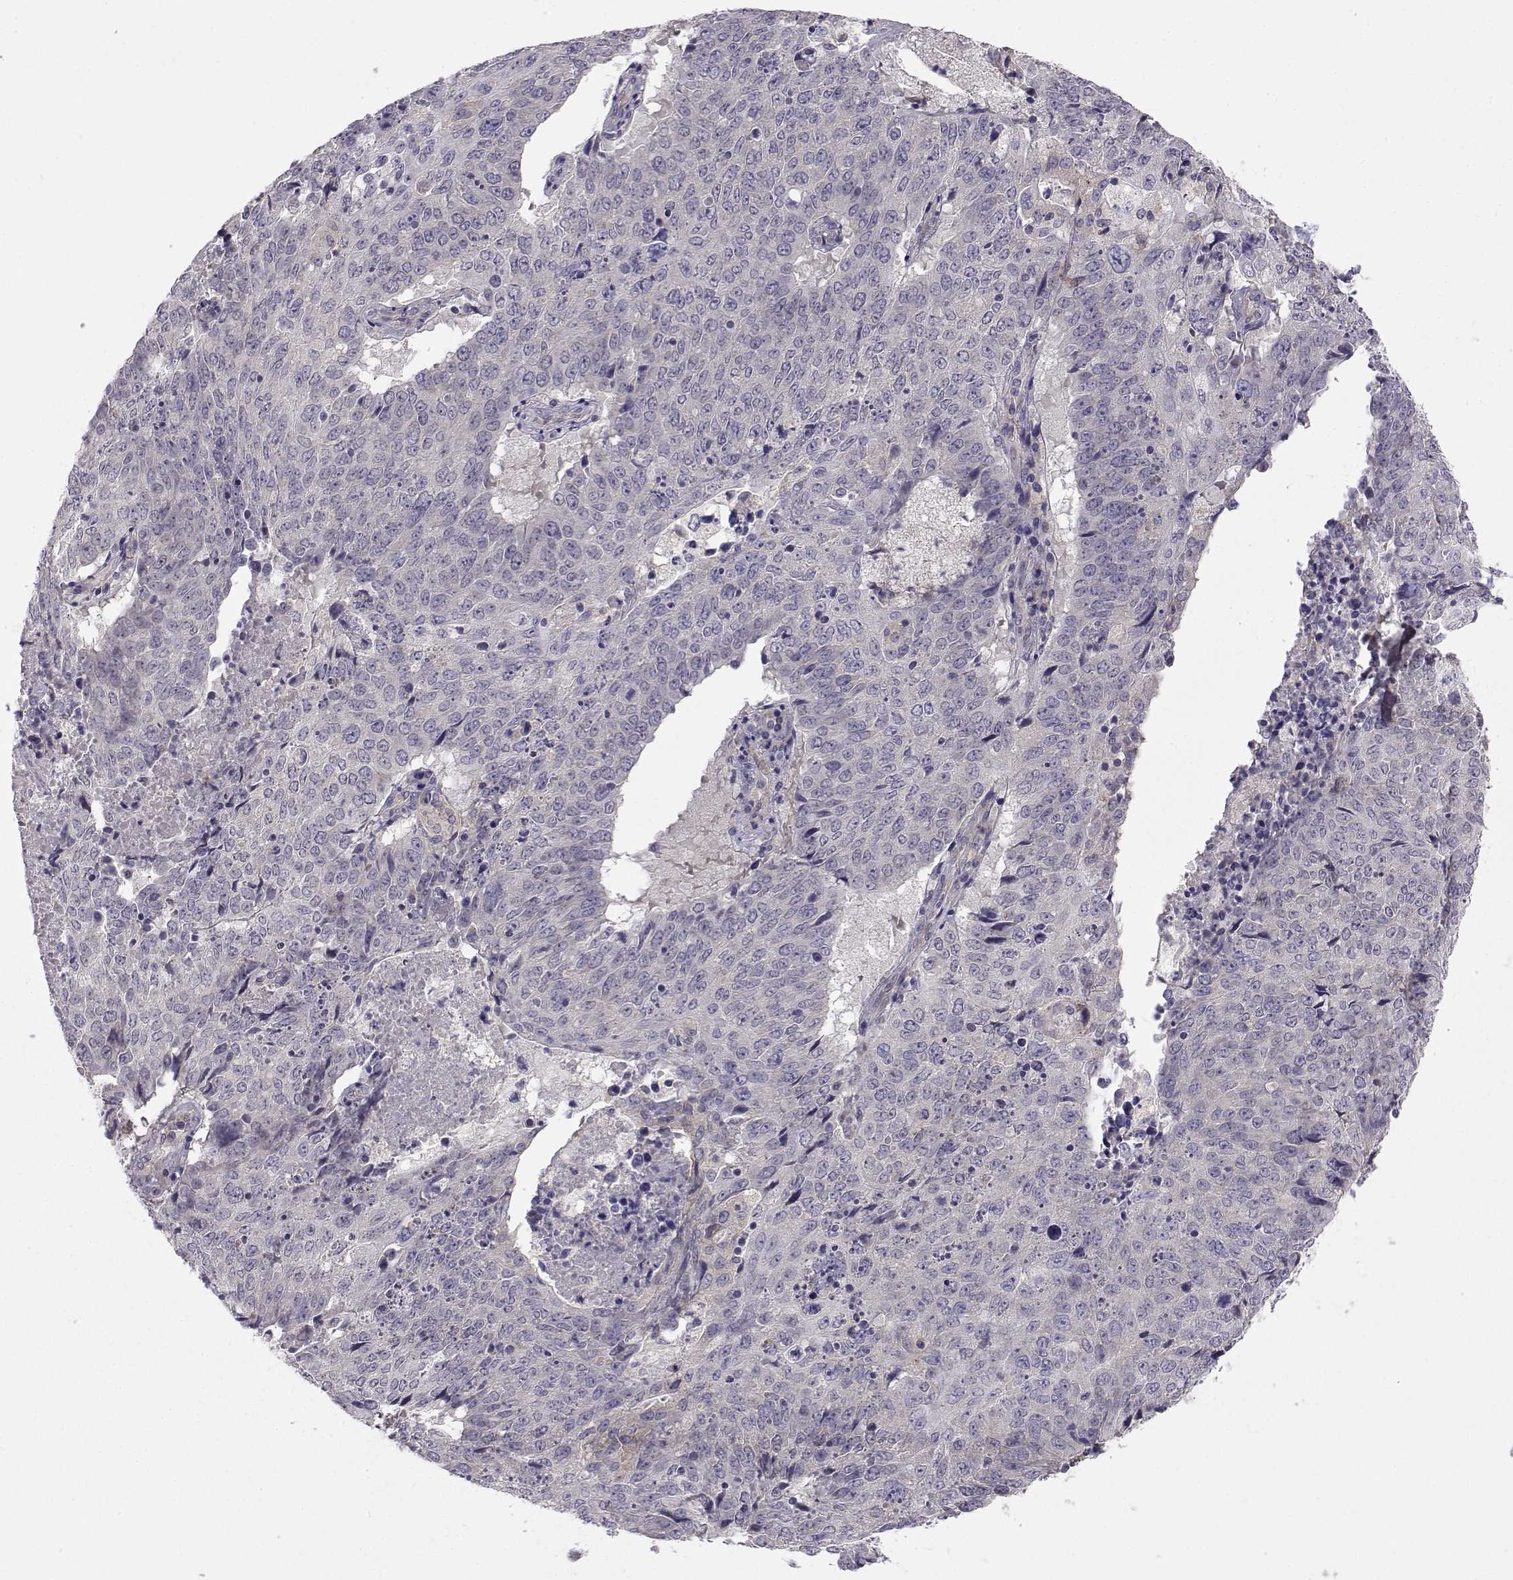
{"staining": {"intensity": "negative", "quantity": "none", "location": "none"}, "tissue": "lung cancer", "cell_type": "Tumor cells", "image_type": "cancer", "snomed": [{"axis": "morphology", "description": "Normal tissue, NOS"}, {"axis": "morphology", "description": "Squamous cell carcinoma, NOS"}, {"axis": "topography", "description": "Bronchus"}, {"axis": "topography", "description": "Lung"}], "caption": "DAB (3,3'-diaminobenzidine) immunohistochemical staining of human lung cancer (squamous cell carcinoma) shows no significant positivity in tumor cells.", "gene": "PEX5L", "patient": {"sex": "male", "age": 64}}